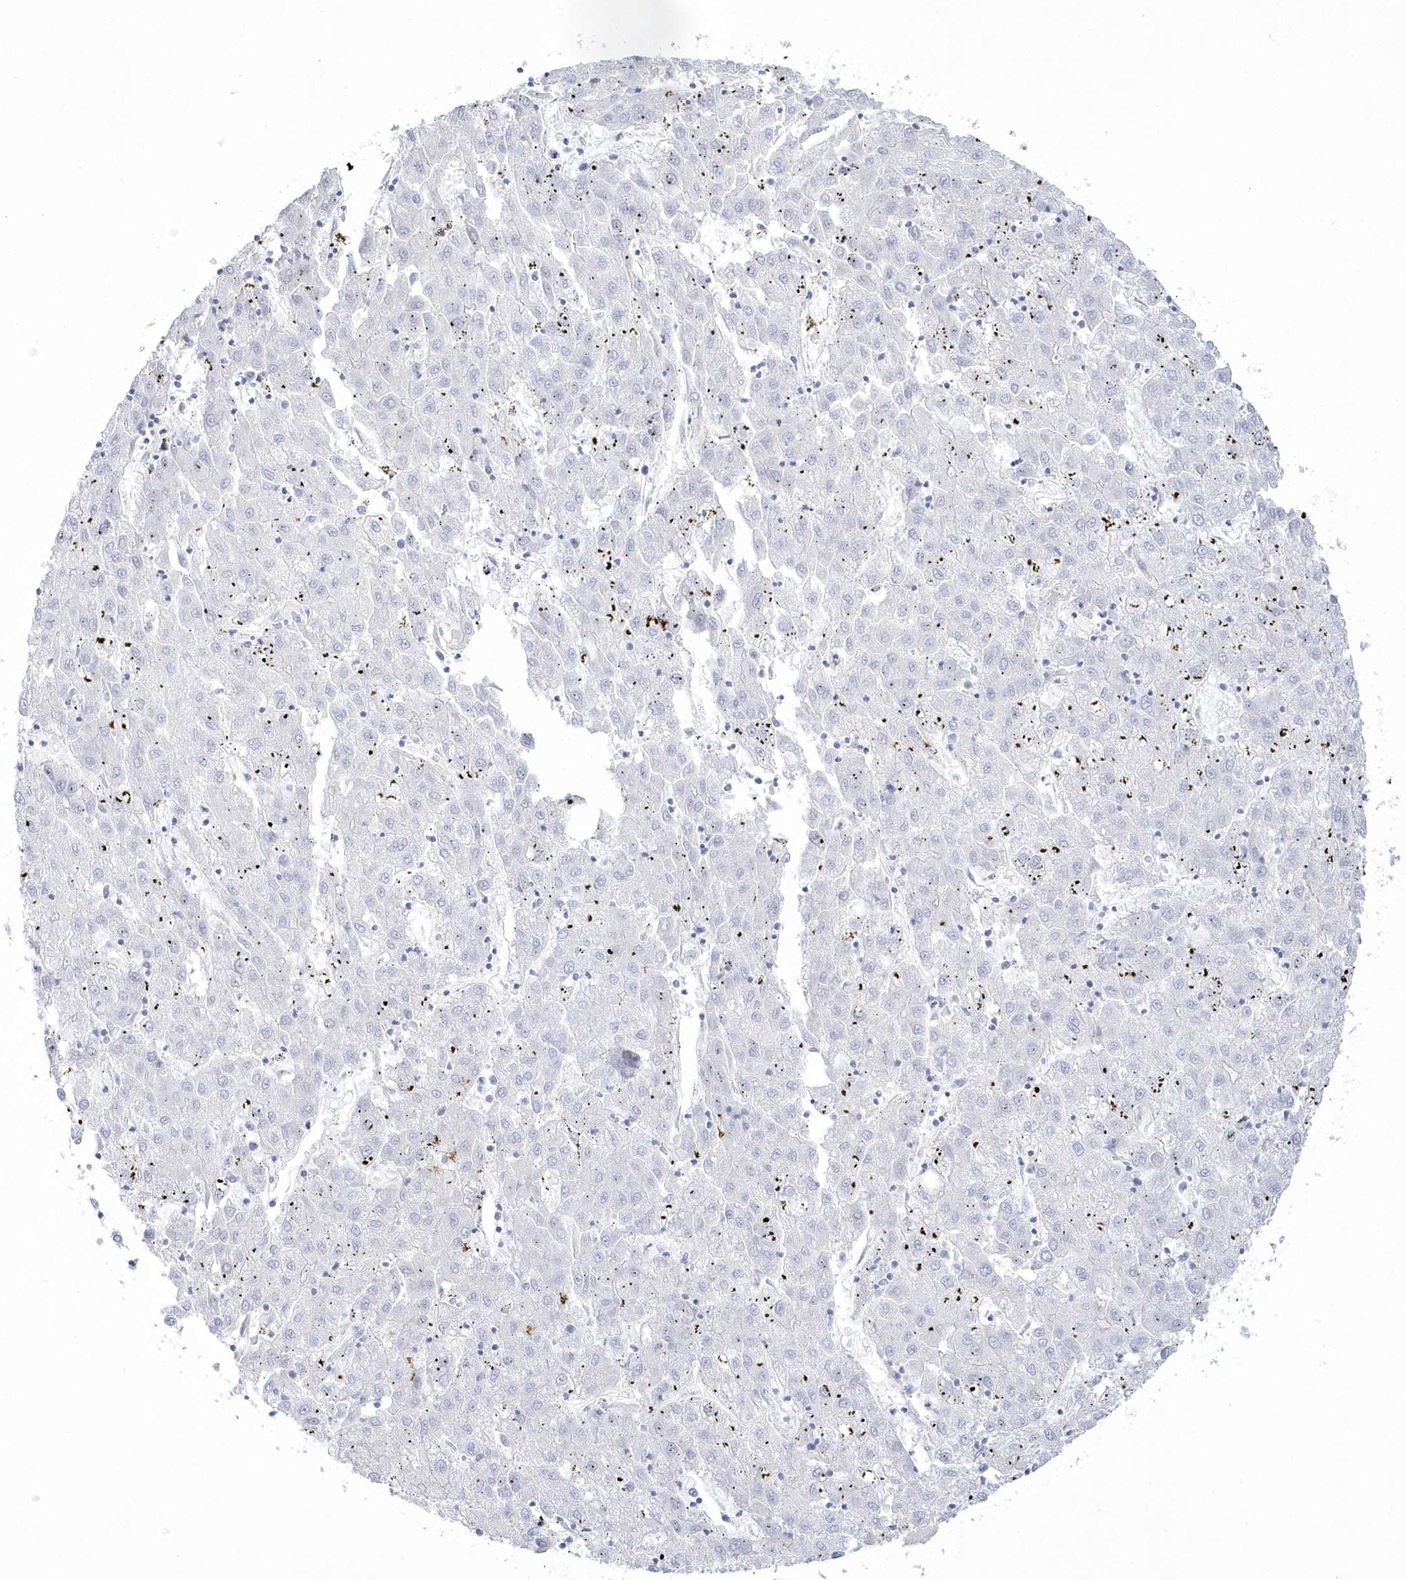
{"staining": {"intensity": "negative", "quantity": "none", "location": "none"}, "tissue": "liver cancer", "cell_type": "Tumor cells", "image_type": "cancer", "snomed": [{"axis": "morphology", "description": "Carcinoma, Hepatocellular, NOS"}, {"axis": "topography", "description": "Liver"}], "caption": "This image is of hepatocellular carcinoma (liver) stained with IHC to label a protein in brown with the nuclei are counter-stained blue. There is no expression in tumor cells.", "gene": "WDR27", "patient": {"sex": "male", "age": 72}}